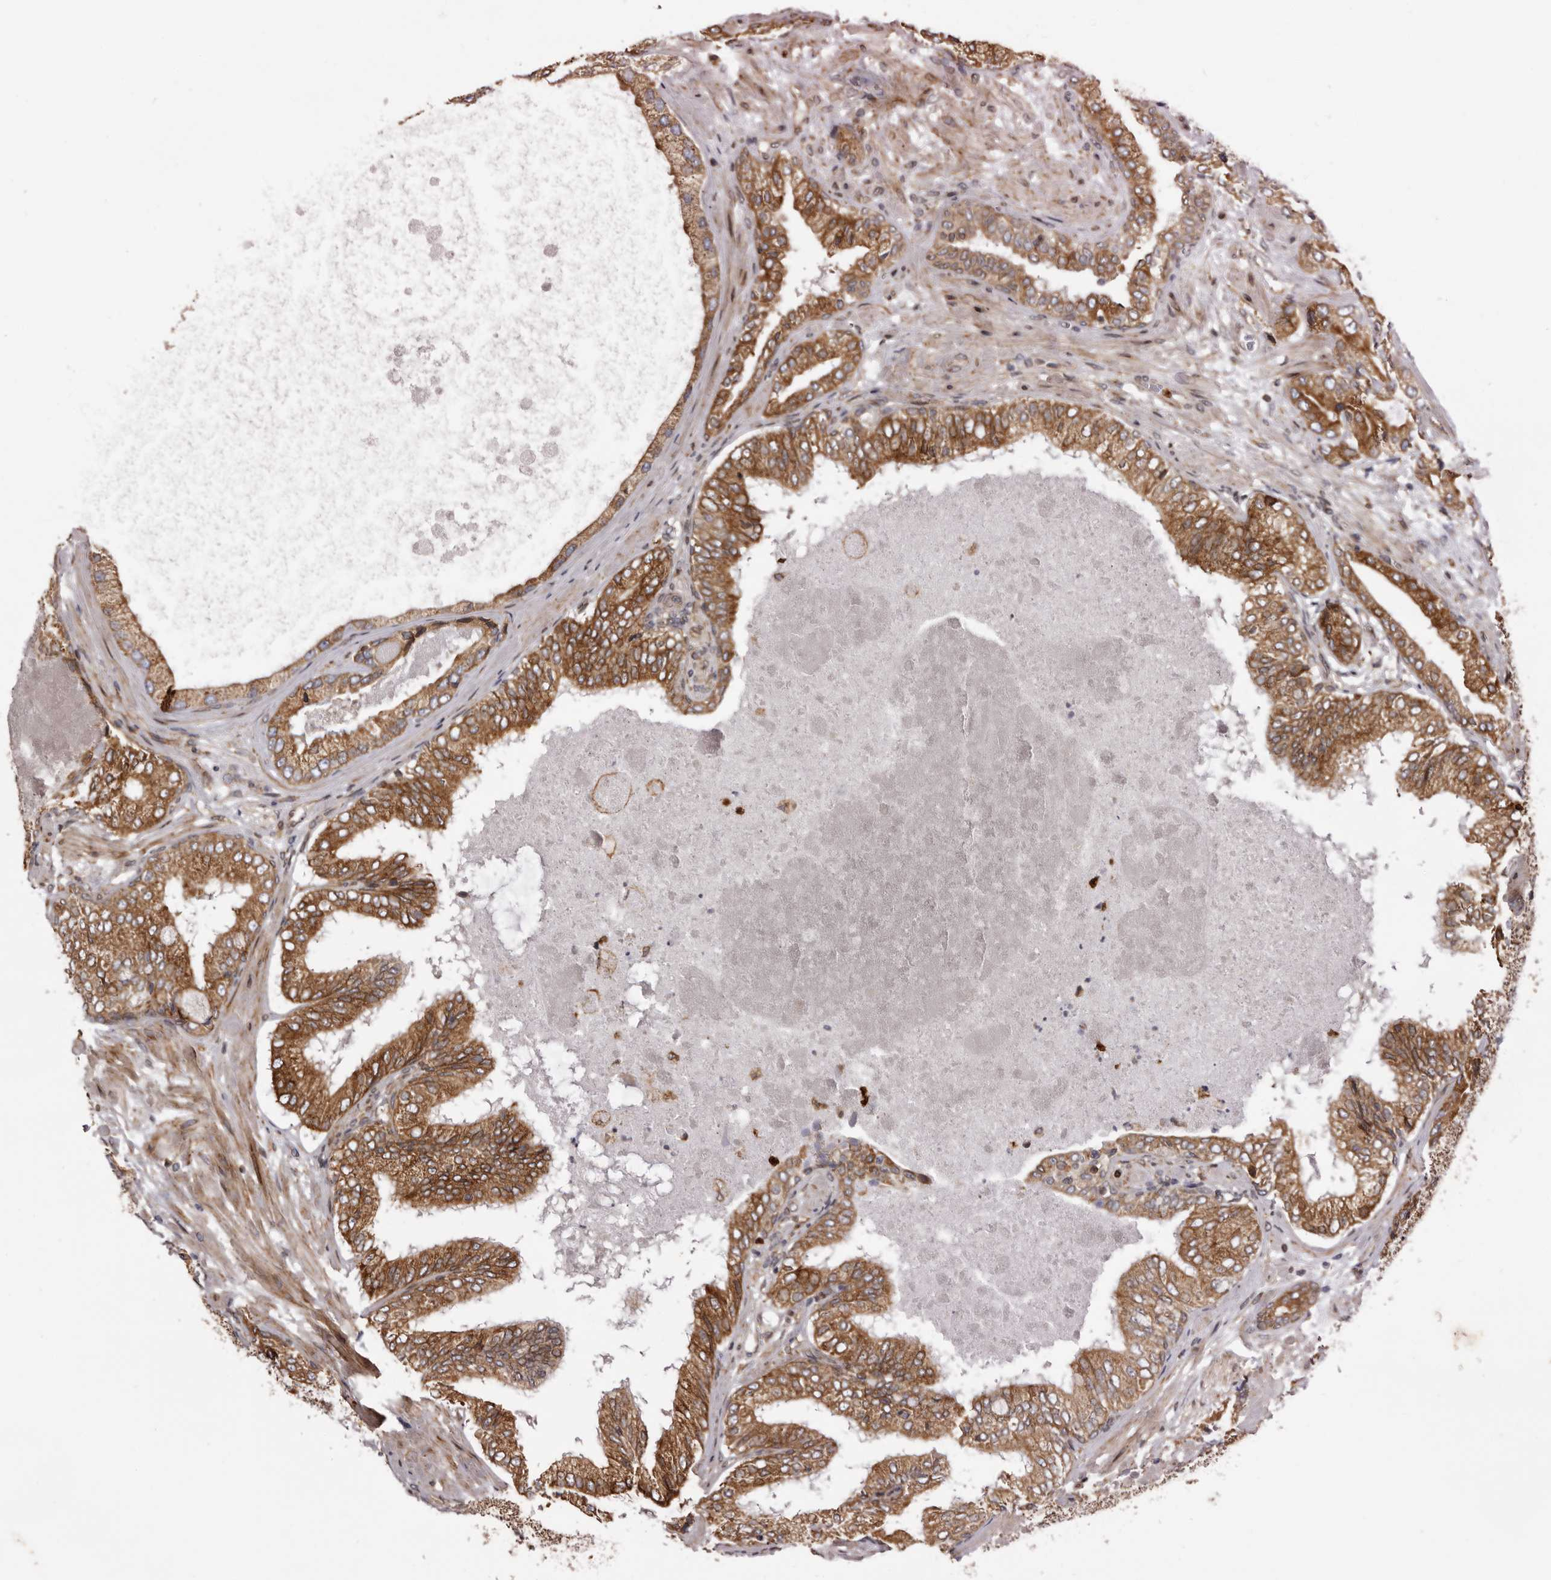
{"staining": {"intensity": "moderate", "quantity": ">75%", "location": "cytoplasmic/membranous"}, "tissue": "prostate cancer", "cell_type": "Tumor cells", "image_type": "cancer", "snomed": [{"axis": "morphology", "description": "Normal tissue, NOS"}, {"axis": "morphology", "description": "Adenocarcinoma, High grade"}, {"axis": "topography", "description": "Prostate"}, {"axis": "topography", "description": "Peripheral nerve tissue"}], "caption": "Prostate cancer (high-grade adenocarcinoma) stained with a brown dye reveals moderate cytoplasmic/membranous positive positivity in about >75% of tumor cells.", "gene": "C4orf3", "patient": {"sex": "male", "age": 59}}